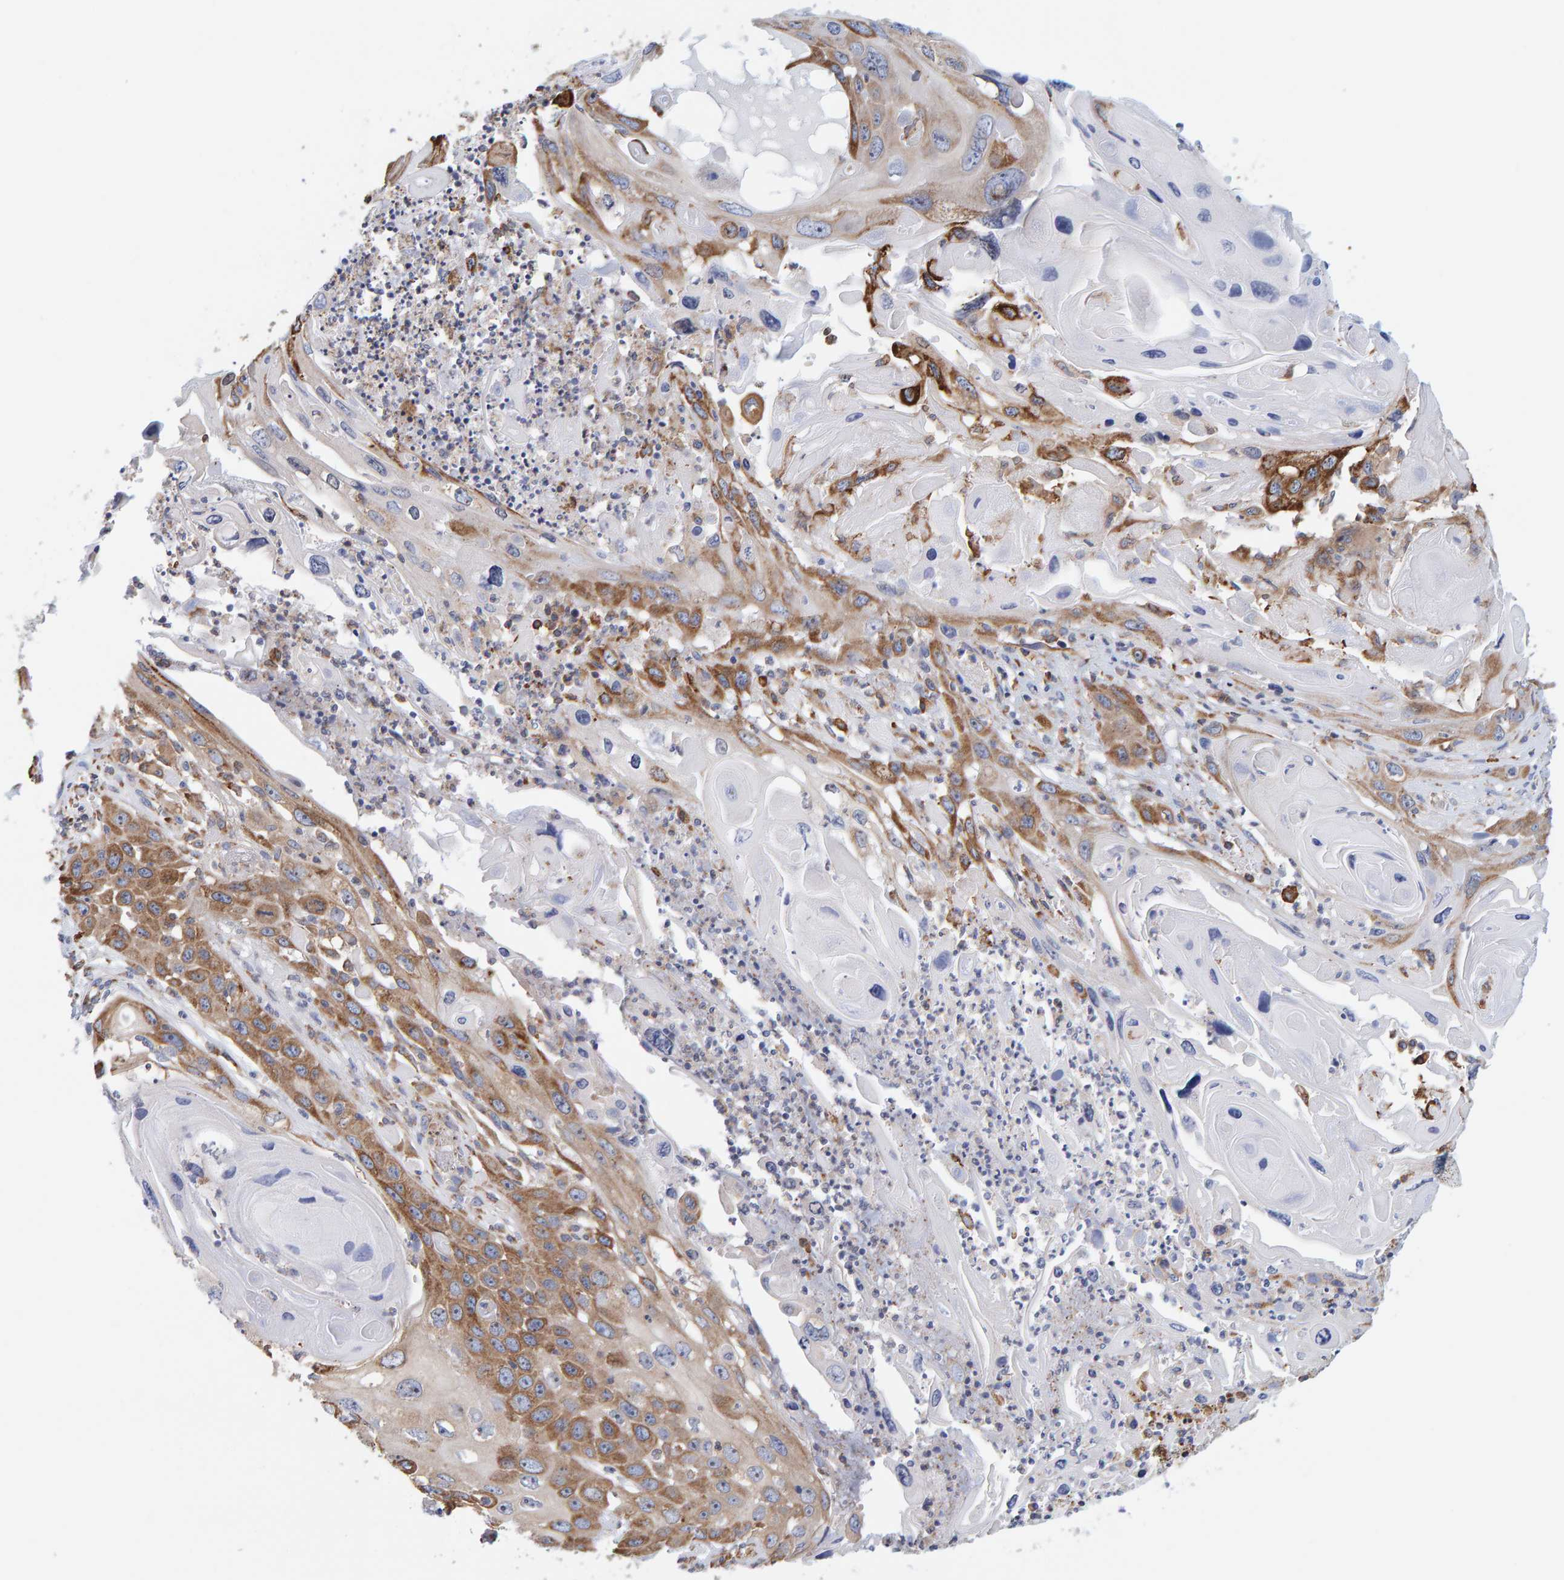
{"staining": {"intensity": "moderate", "quantity": "25%-75%", "location": "cytoplasmic/membranous"}, "tissue": "skin cancer", "cell_type": "Tumor cells", "image_type": "cancer", "snomed": [{"axis": "morphology", "description": "Squamous cell carcinoma, NOS"}, {"axis": "topography", "description": "Skin"}], "caption": "Moderate cytoplasmic/membranous protein expression is seen in about 25%-75% of tumor cells in squamous cell carcinoma (skin).", "gene": "SGPL1", "patient": {"sex": "male", "age": 55}}